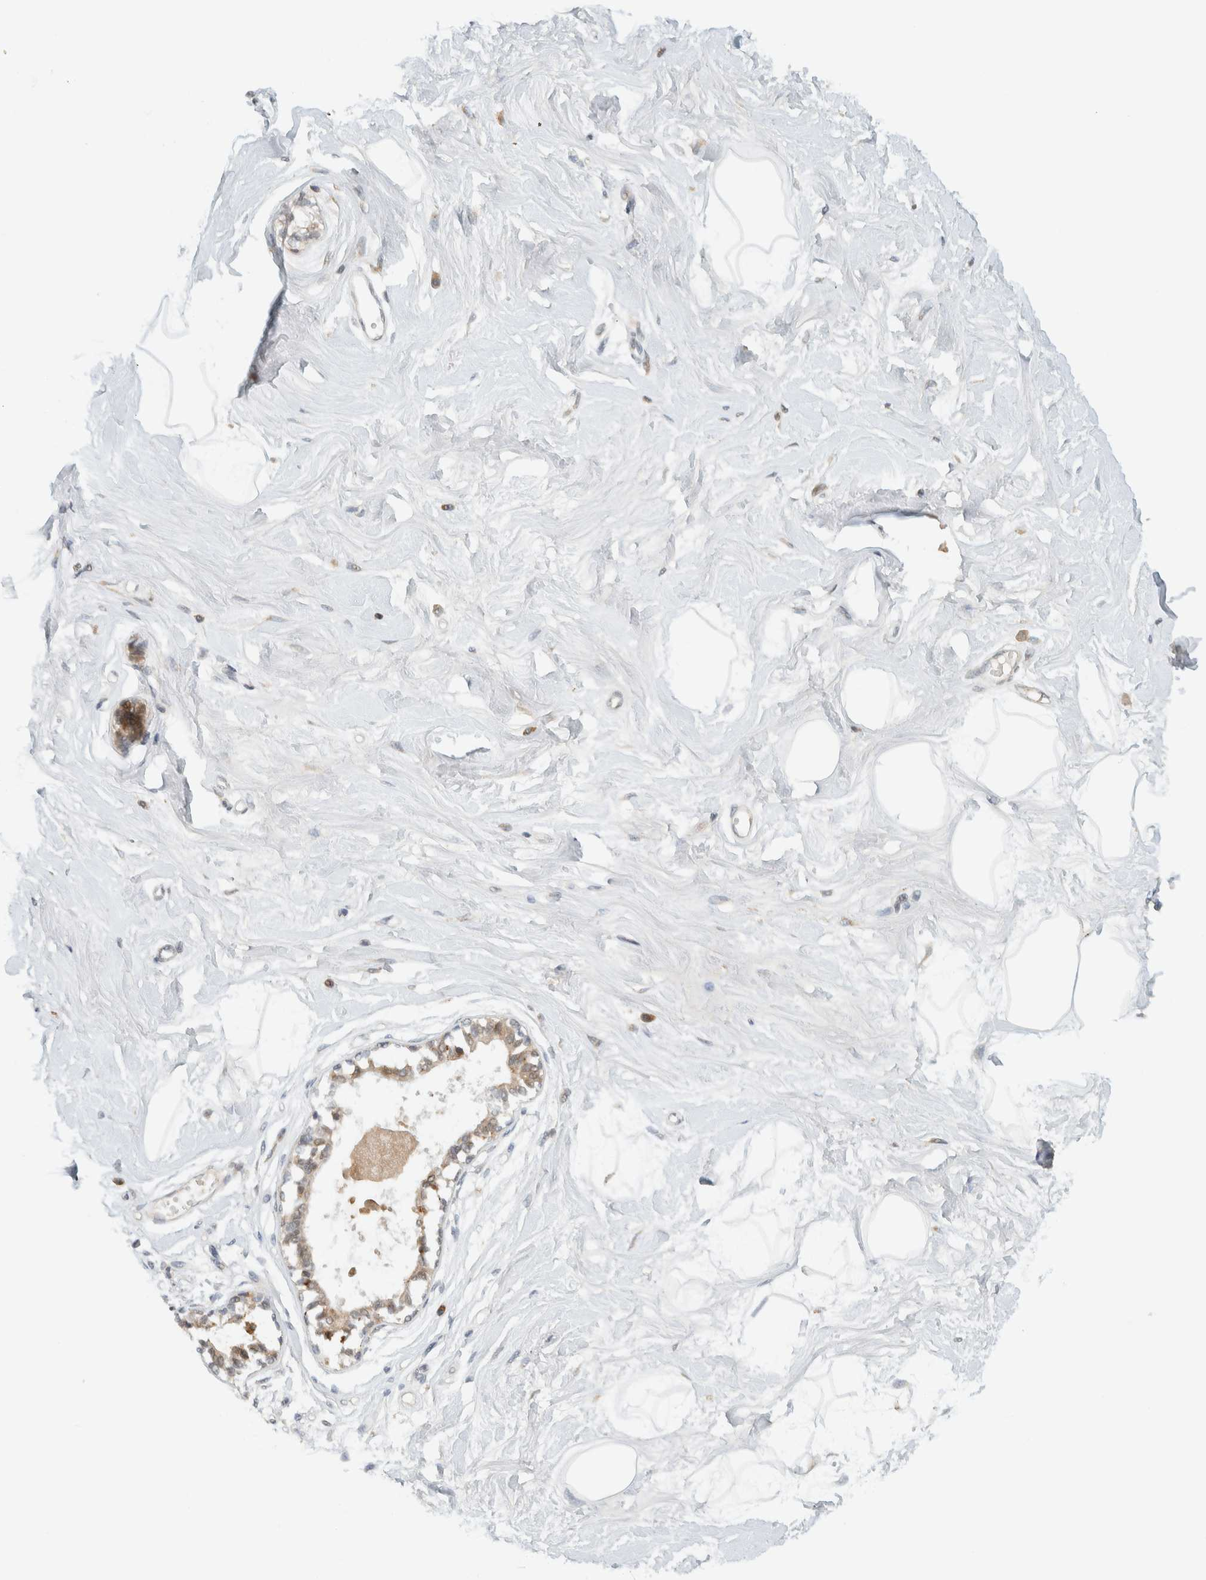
{"staining": {"intensity": "negative", "quantity": "none", "location": "none"}, "tissue": "breast", "cell_type": "Adipocytes", "image_type": "normal", "snomed": [{"axis": "morphology", "description": "Normal tissue, NOS"}, {"axis": "topography", "description": "Breast"}], "caption": "Immunohistochemistry histopathology image of normal human breast stained for a protein (brown), which shows no staining in adipocytes. (DAB (3,3'-diaminobenzidine) IHC visualized using brightfield microscopy, high magnification).", "gene": "ITPRID1", "patient": {"sex": "female", "age": 45}}